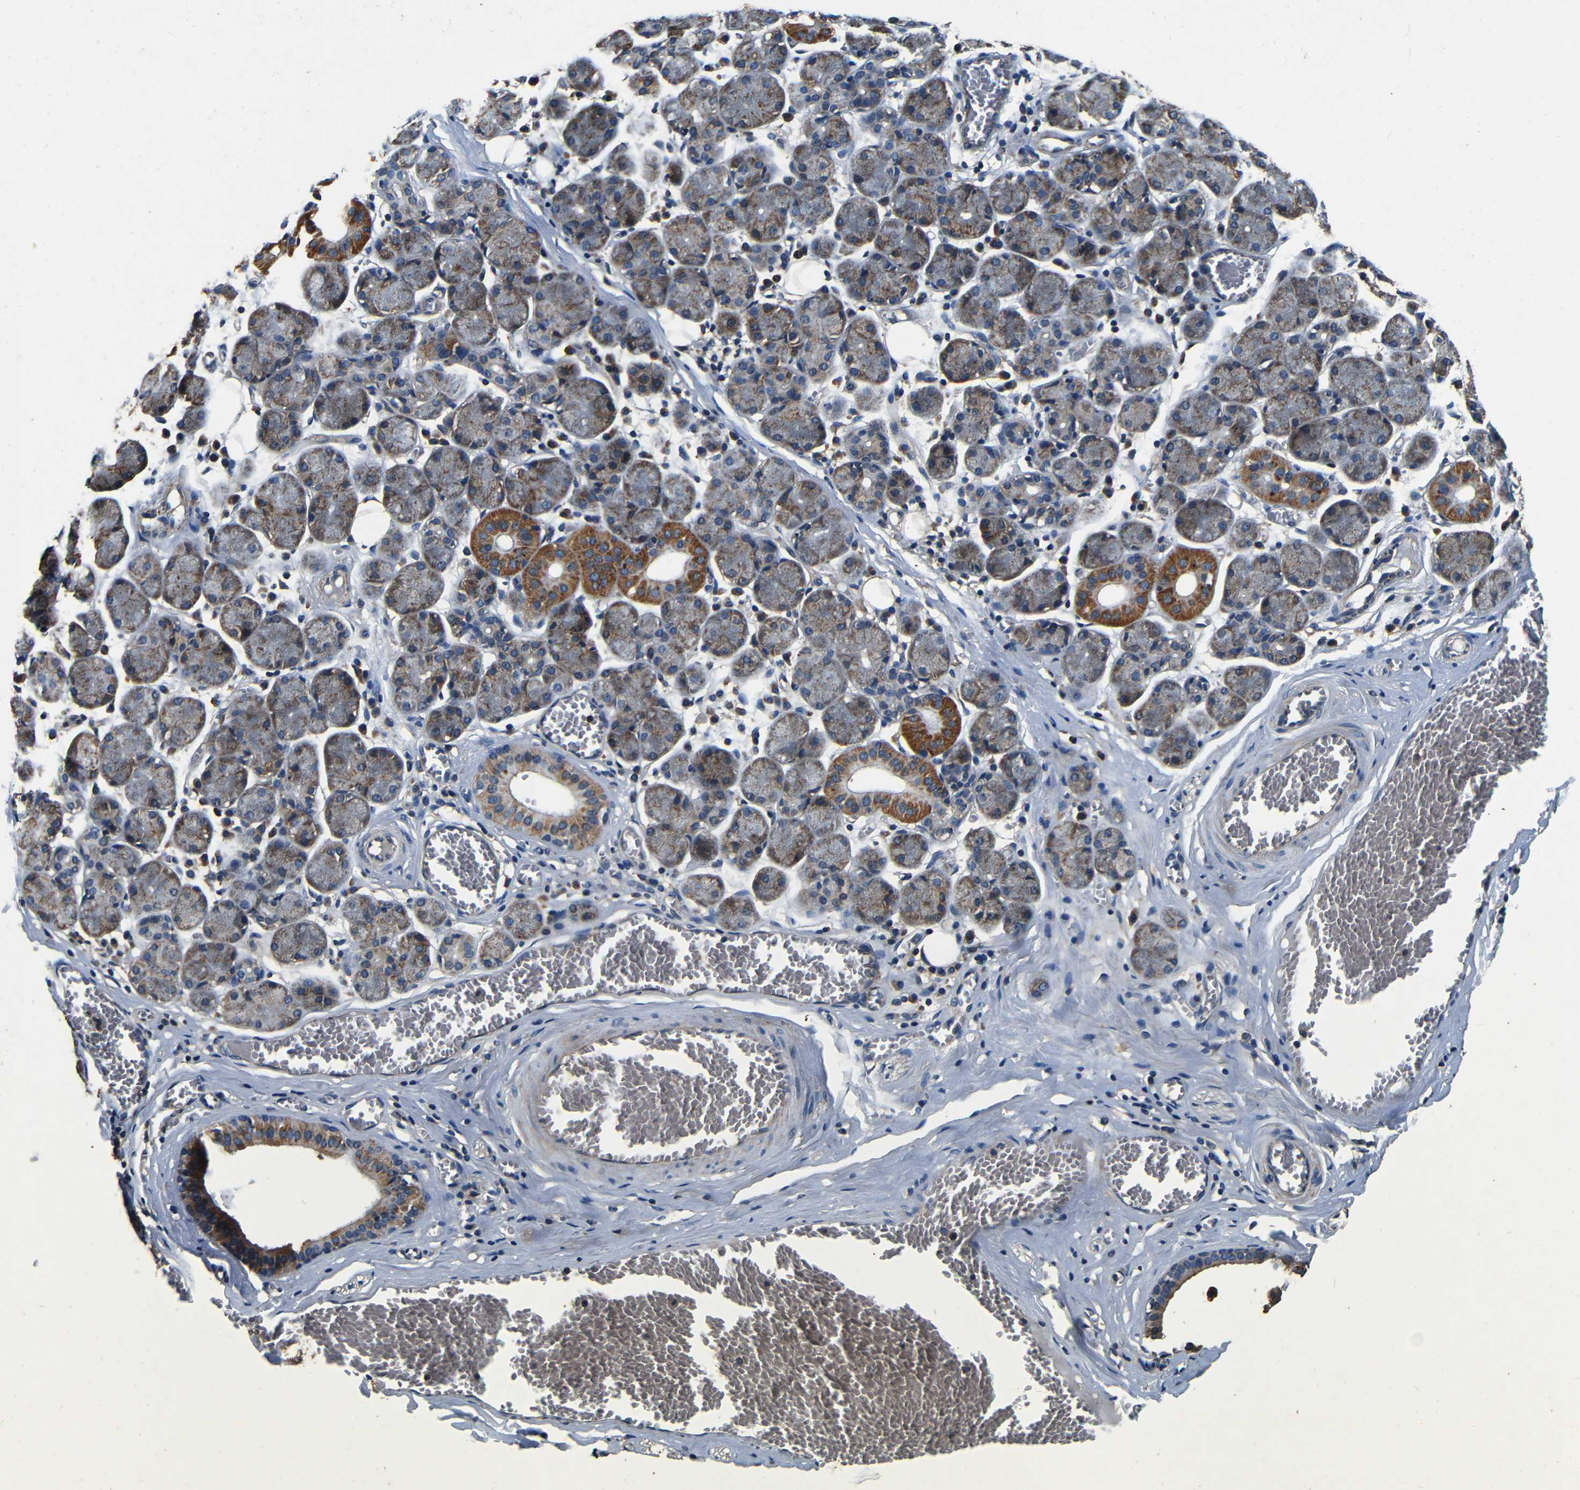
{"staining": {"intensity": "moderate", "quantity": "25%-75%", "location": "cytoplasmic/membranous"}, "tissue": "salivary gland", "cell_type": "Glandular cells", "image_type": "normal", "snomed": [{"axis": "morphology", "description": "Normal tissue, NOS"}, {"axis": "topography", "description": "Salivary gland"}], "caption": "Immunohistochemical staining of normal salivary gland demonstrates medium levels of moderate cytoplasmic/membranous staining in about 25%-75% of glandular cells.", "gene": "MTX1", "patient": {"sex": "female", "age": 24}}